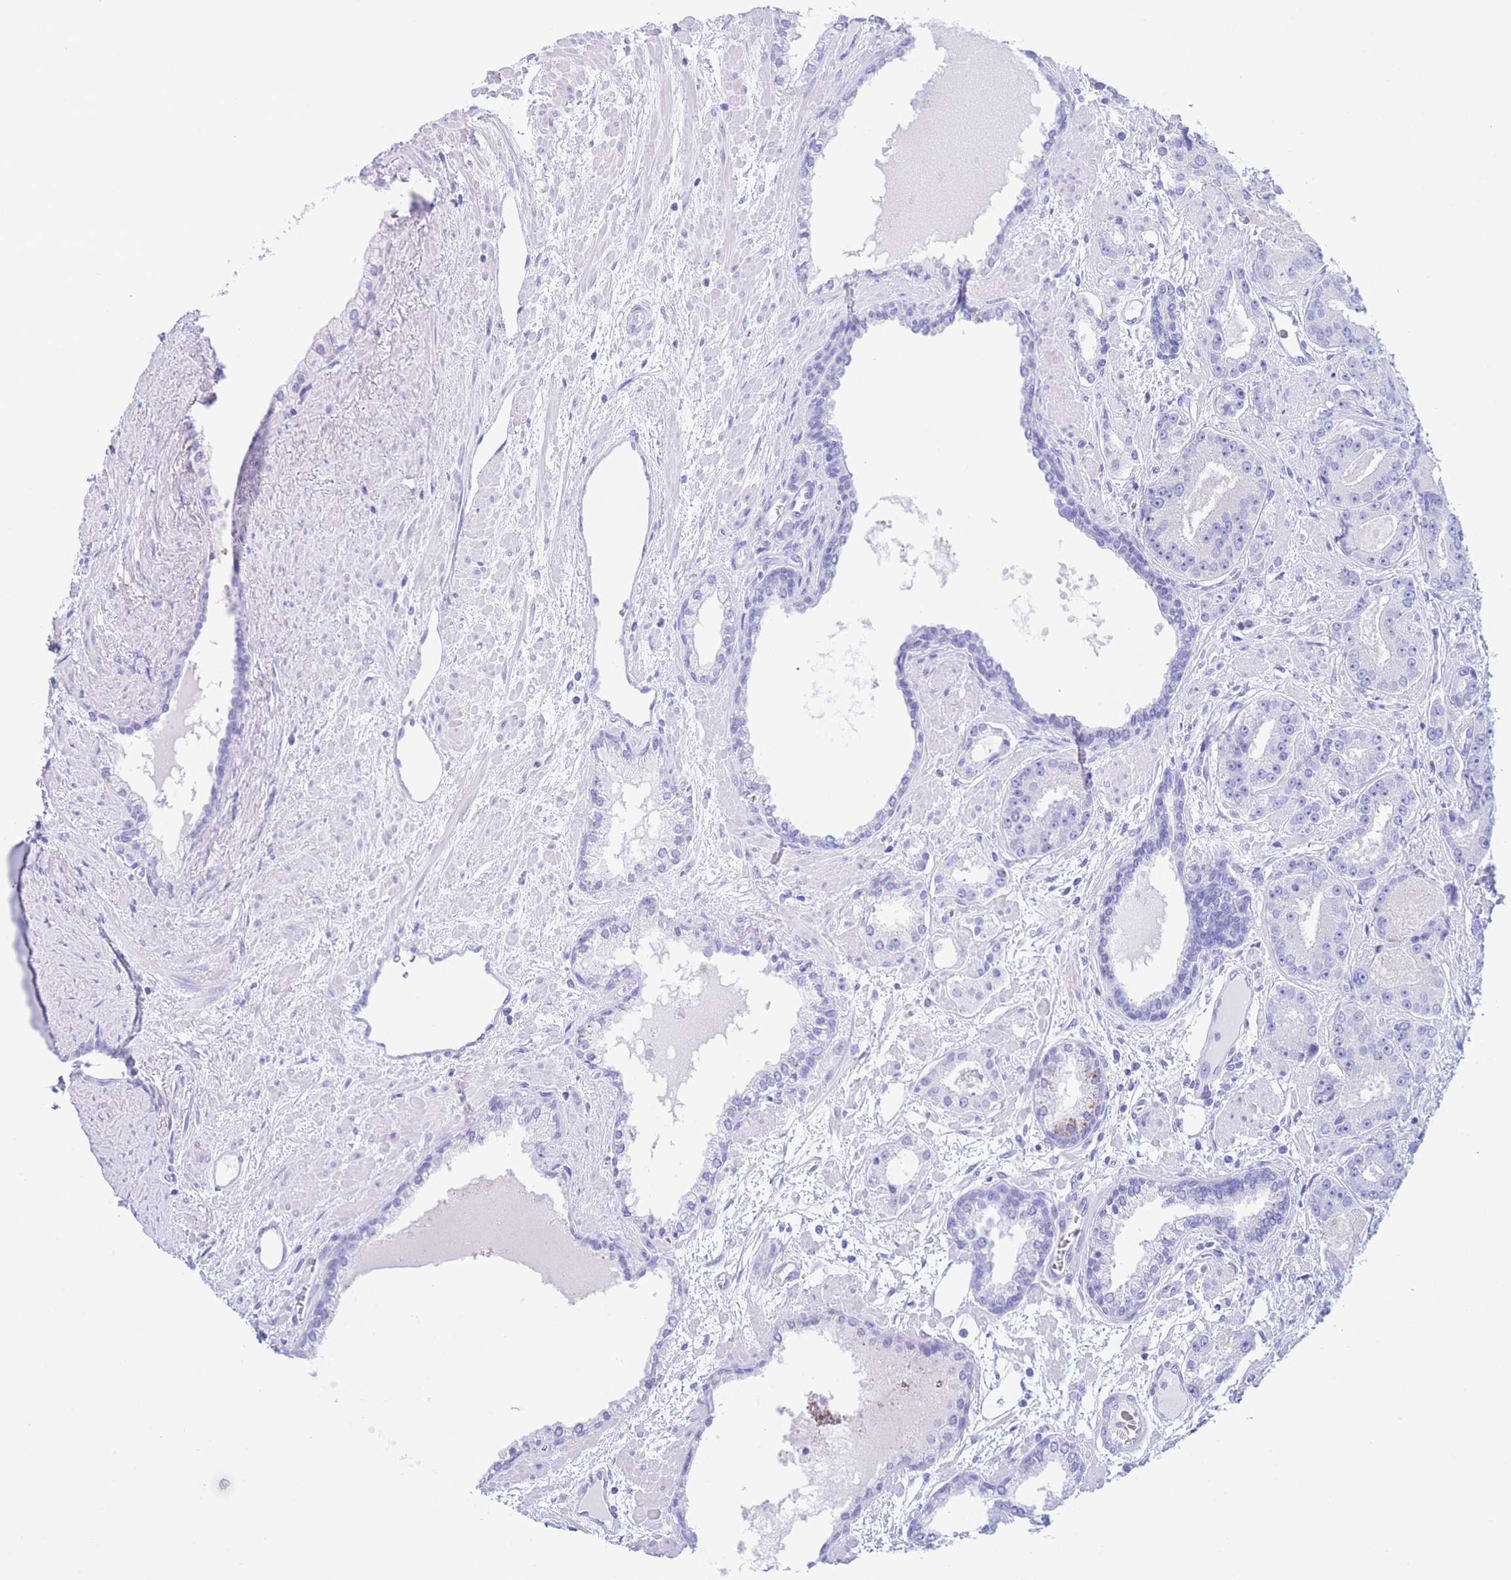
{"staining": {"intensity": "negative", "quantity": "none", "location": "none"}, "tissue": "prostate cancer", "cell_type": "Tumor cells", "image_type": "cancer", "snomed": [{"axis": "morphology", "description": "Adenocarcinoma, High grade"}, {"axis": "topography", "description": "Prostate"}], "caption": "IHC micrograph of prostate adenocarcinoma (high-grade) stained for a protein (brown), which displays no expression in tumor cells. Nuclei are stained in blue.", "gene": "SLCO1B3", "patient": {"sex": "male", "age": 71}}